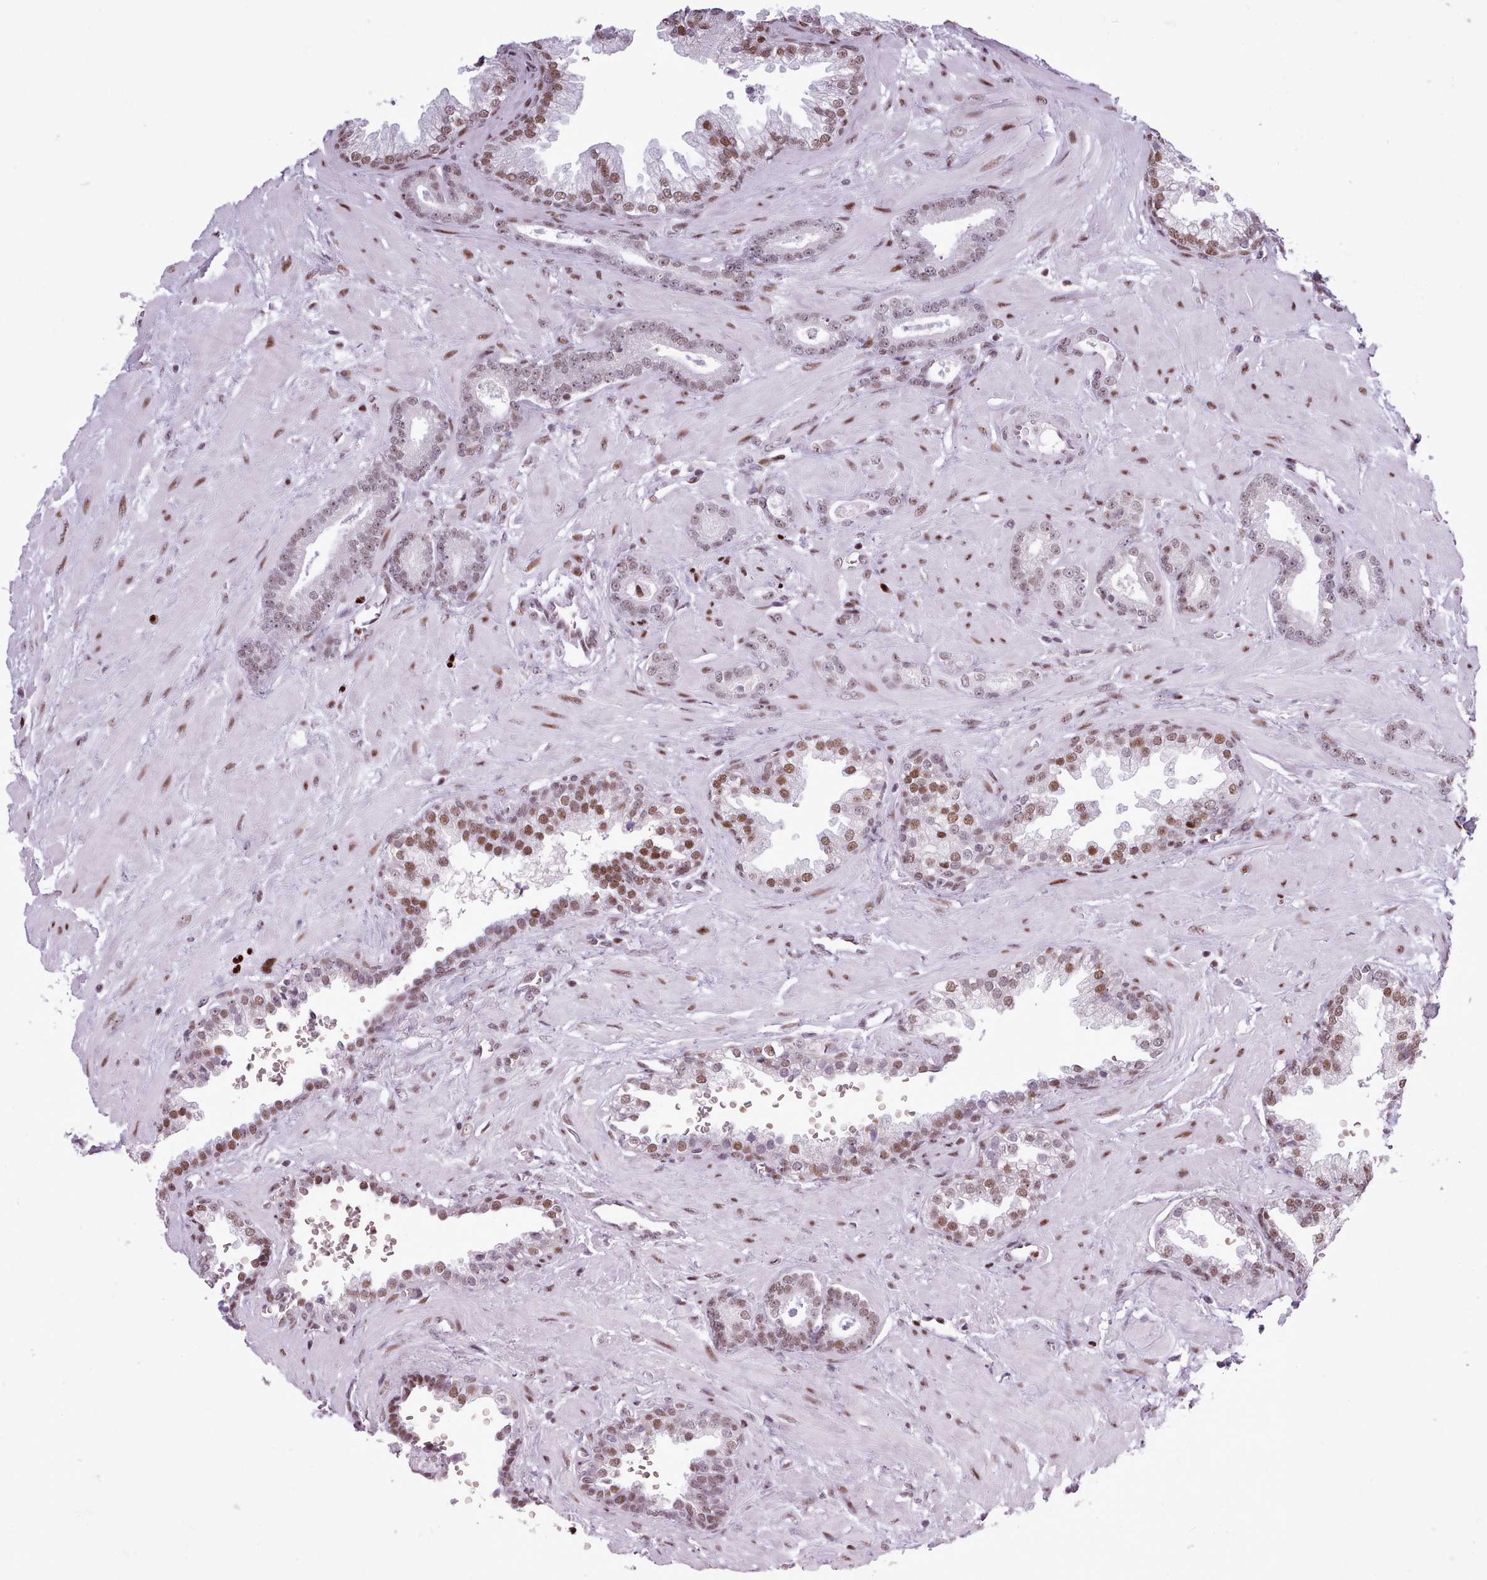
{"staining": {"intensity": "weak", "quantity": ">75%", "location": "nuclear"}, "tissue": "prostate cancer", "cell_type": "Tumor cells", "image_type": "cancer", "snomed": [{"axis": "morphology", "description": "Adenocarcinoma, Low grade"}, {"axis": "topography", "description": "Prostate"}], "caption": "Immunohistochemical staining of prostate cancer (low-grade adenocarcinoma) shows weak nuclear protein staining in approximately >75% of tumor cells.", "gene": "SRSF4", "patient": {"sex": "male", "age": 60}}